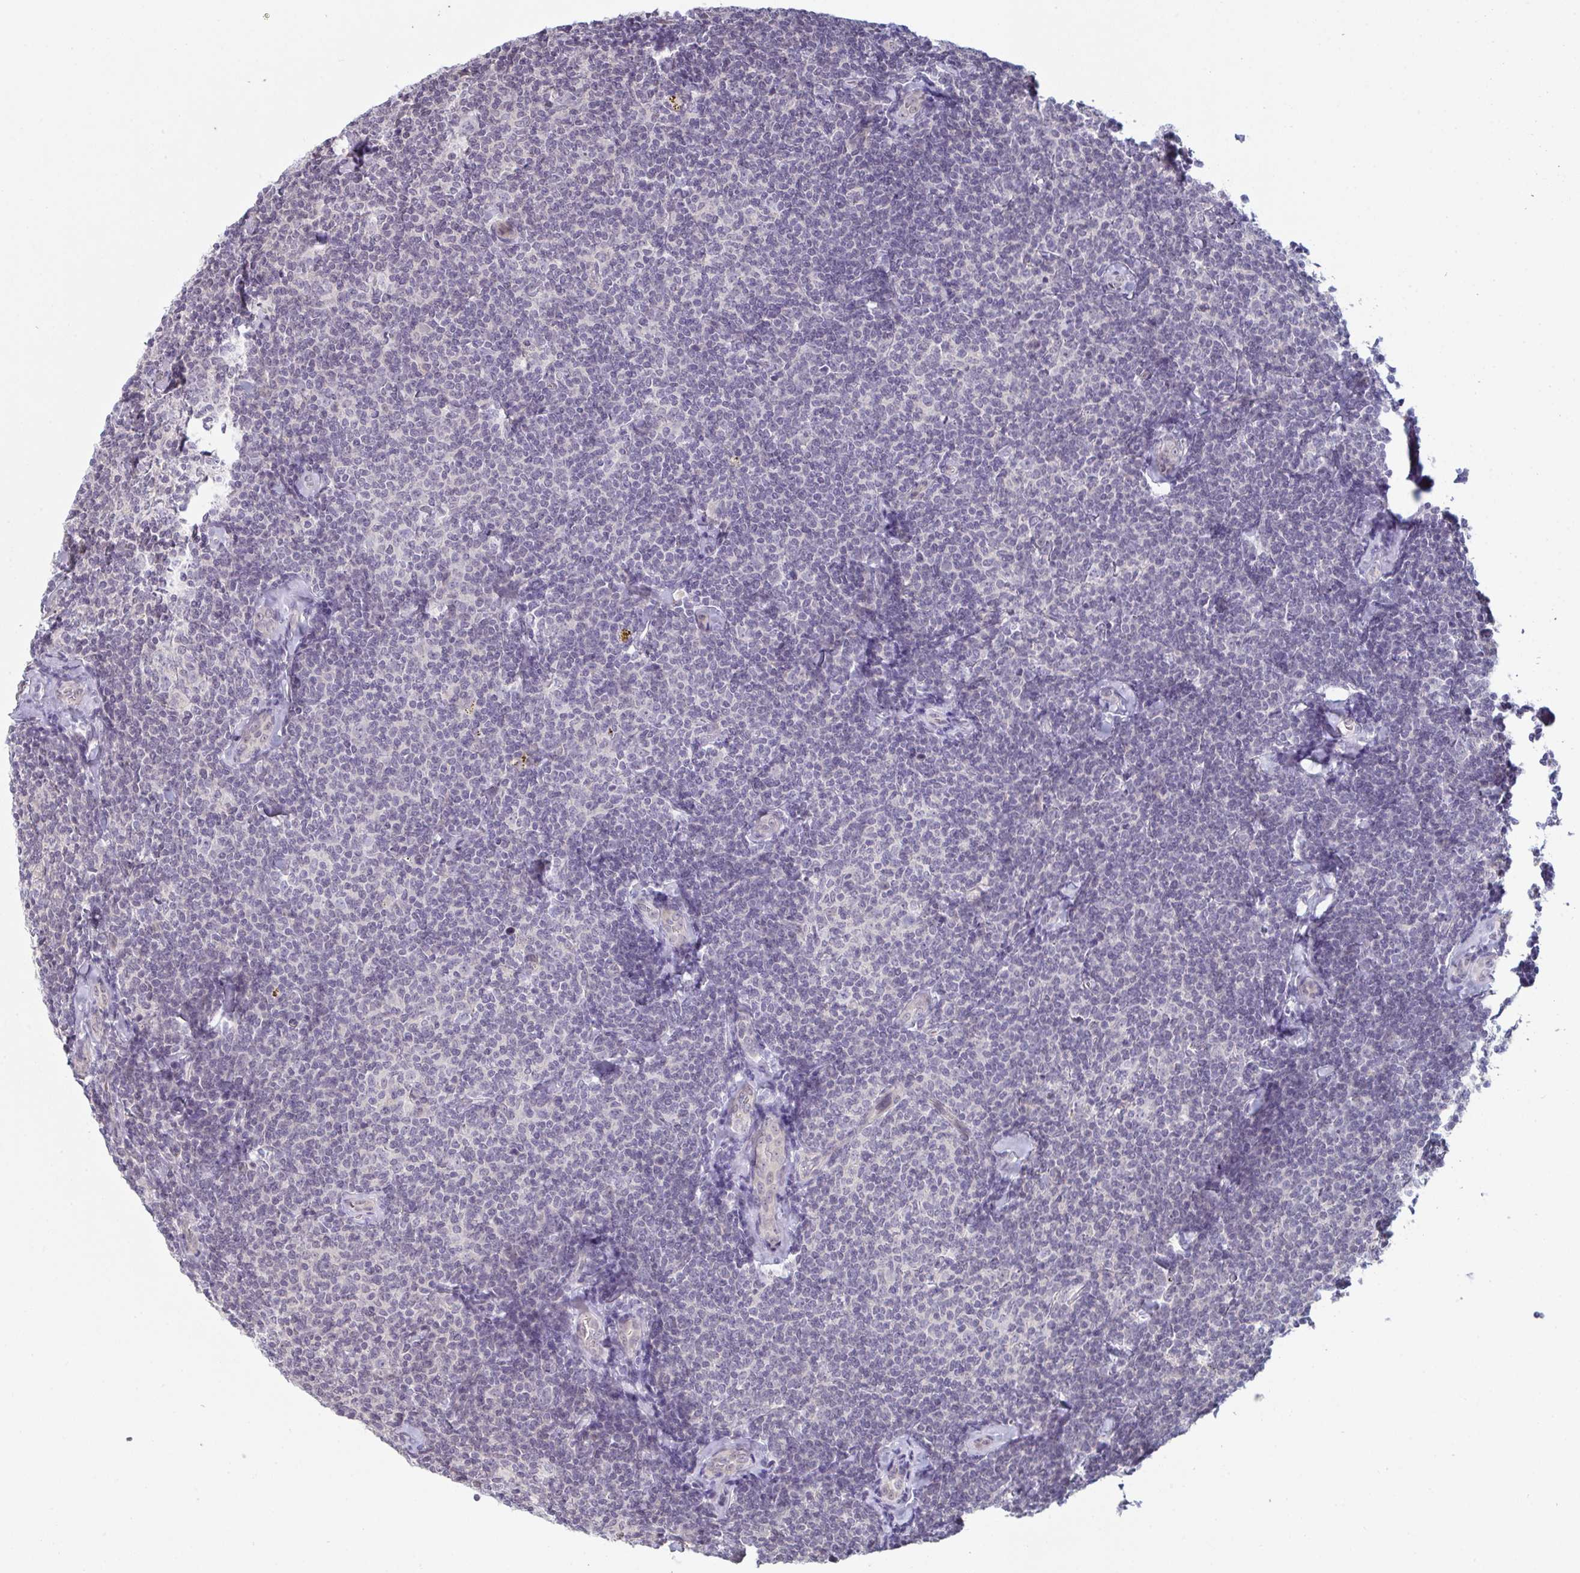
{"staining": {"intensity": "negative", "quantity": "none", "location": "none"}, "tissue": "lymphoma", "cell_type": "Tumor cells", "image_type": "cancer", "snomed": [{"axis": "morphology", "description": "Malignant lymphoma, non-Hodgkin's type, Low grade"}, {"axis": "topography", "description": "Lymph node"}], "caption": "An IHC histopathology image of malignant lymphoma, non-Hodgkin's type (low-grade) is shown. There is no staining in tumor cells of malignant lymphoma, non-Hodgkin's type (low-grade).", "gene": "ZNF214", "patient": {"sex": "female", "age": 56}}